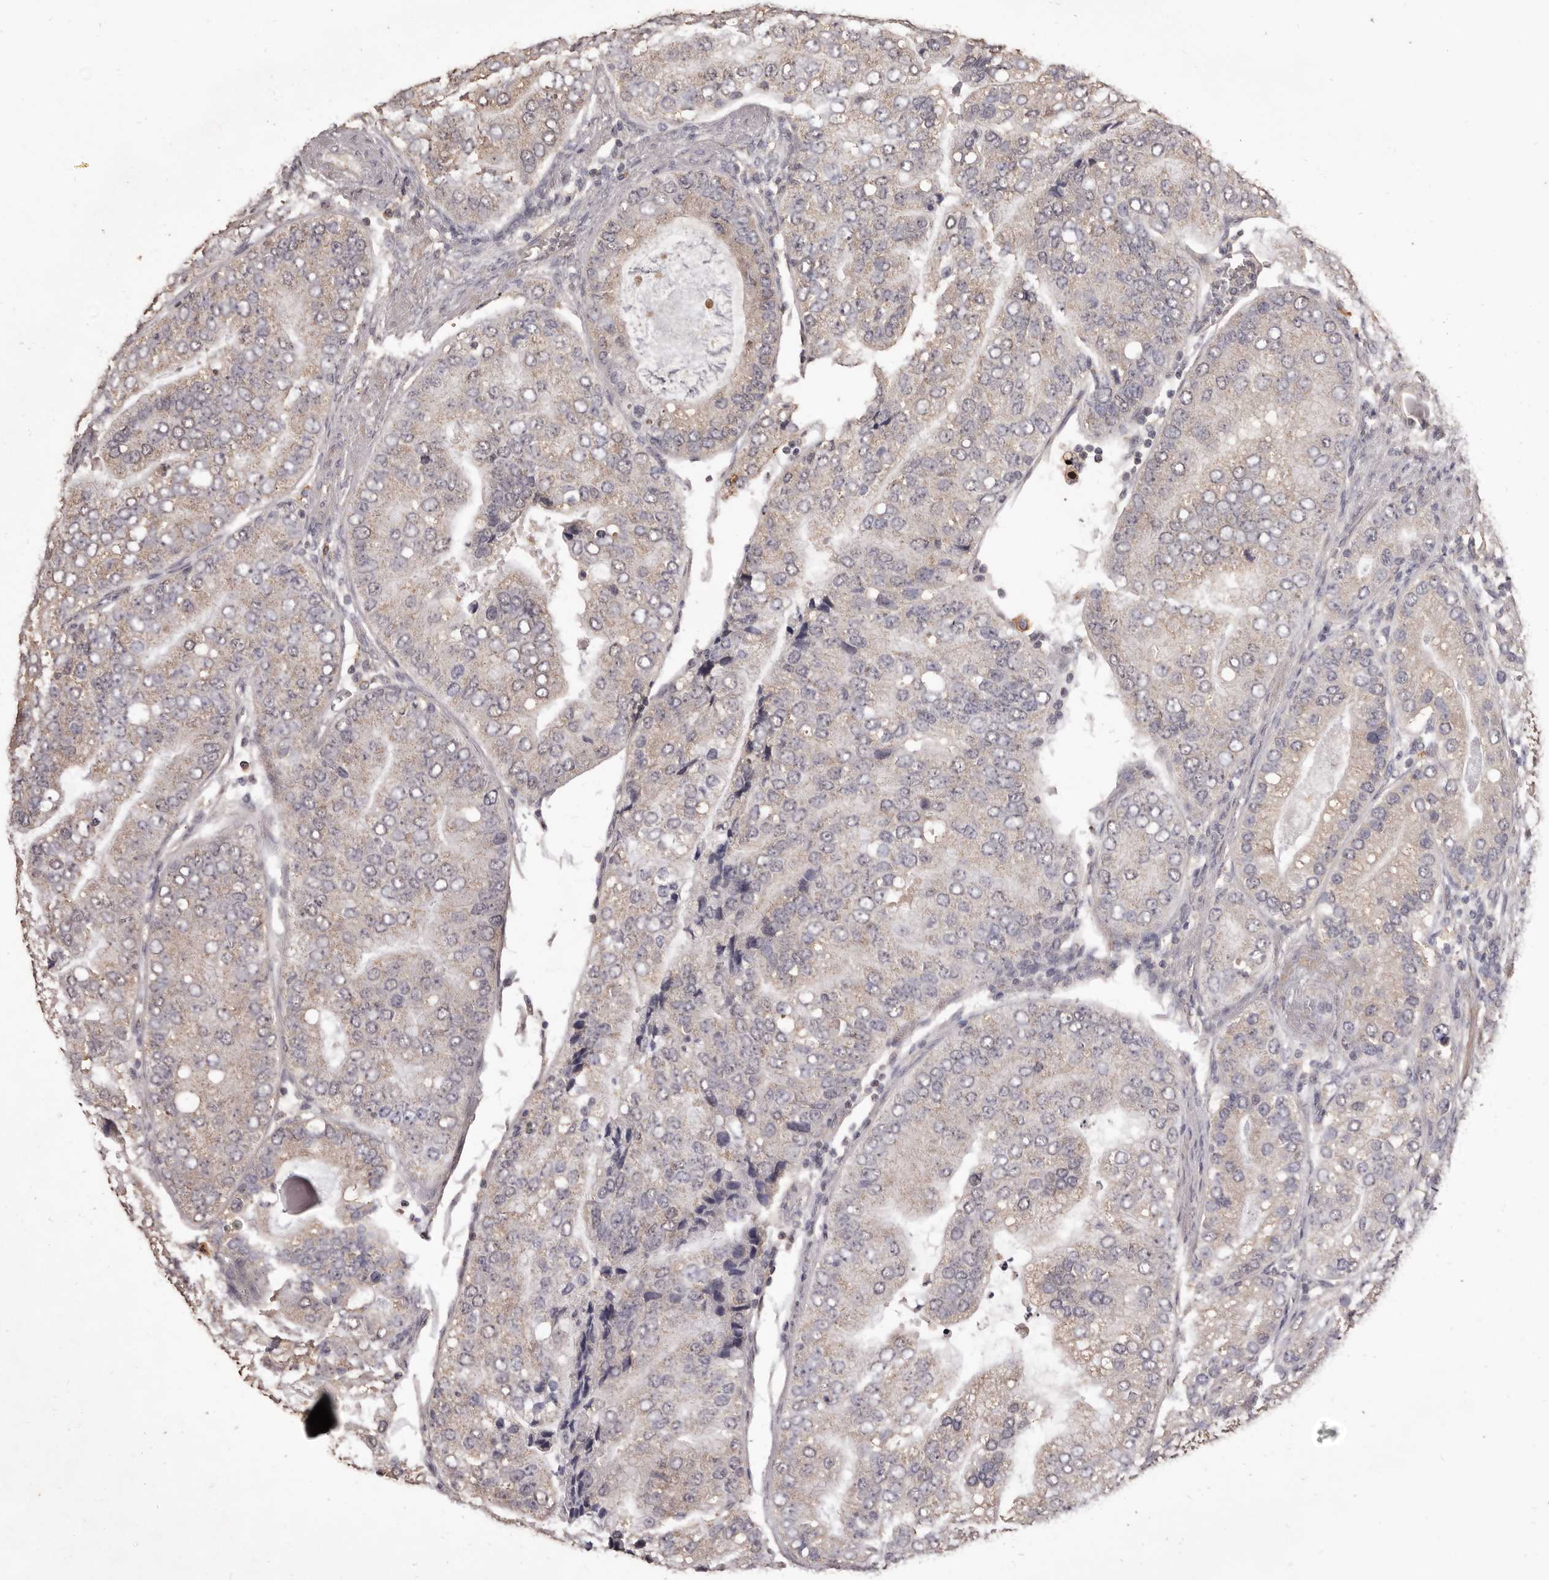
{"staining": {"intensity": "negative", "quantity": "none", "location": "none"}, "tissue": "prostate cancer", "cell_type": "Tumor cells", "image_type": "cancer", "snomed": [{"axis": "morphology", "description": "Adenocarcinoma, High grade"}, {"axis": "topography", "description": "Prostate"}], "caption": "Tumor cells are negative for protein expression in human high-grade adenocarcinoma (prostate).", "gene": "INAVA", "patient": {"sex": "male", "age": 70}}